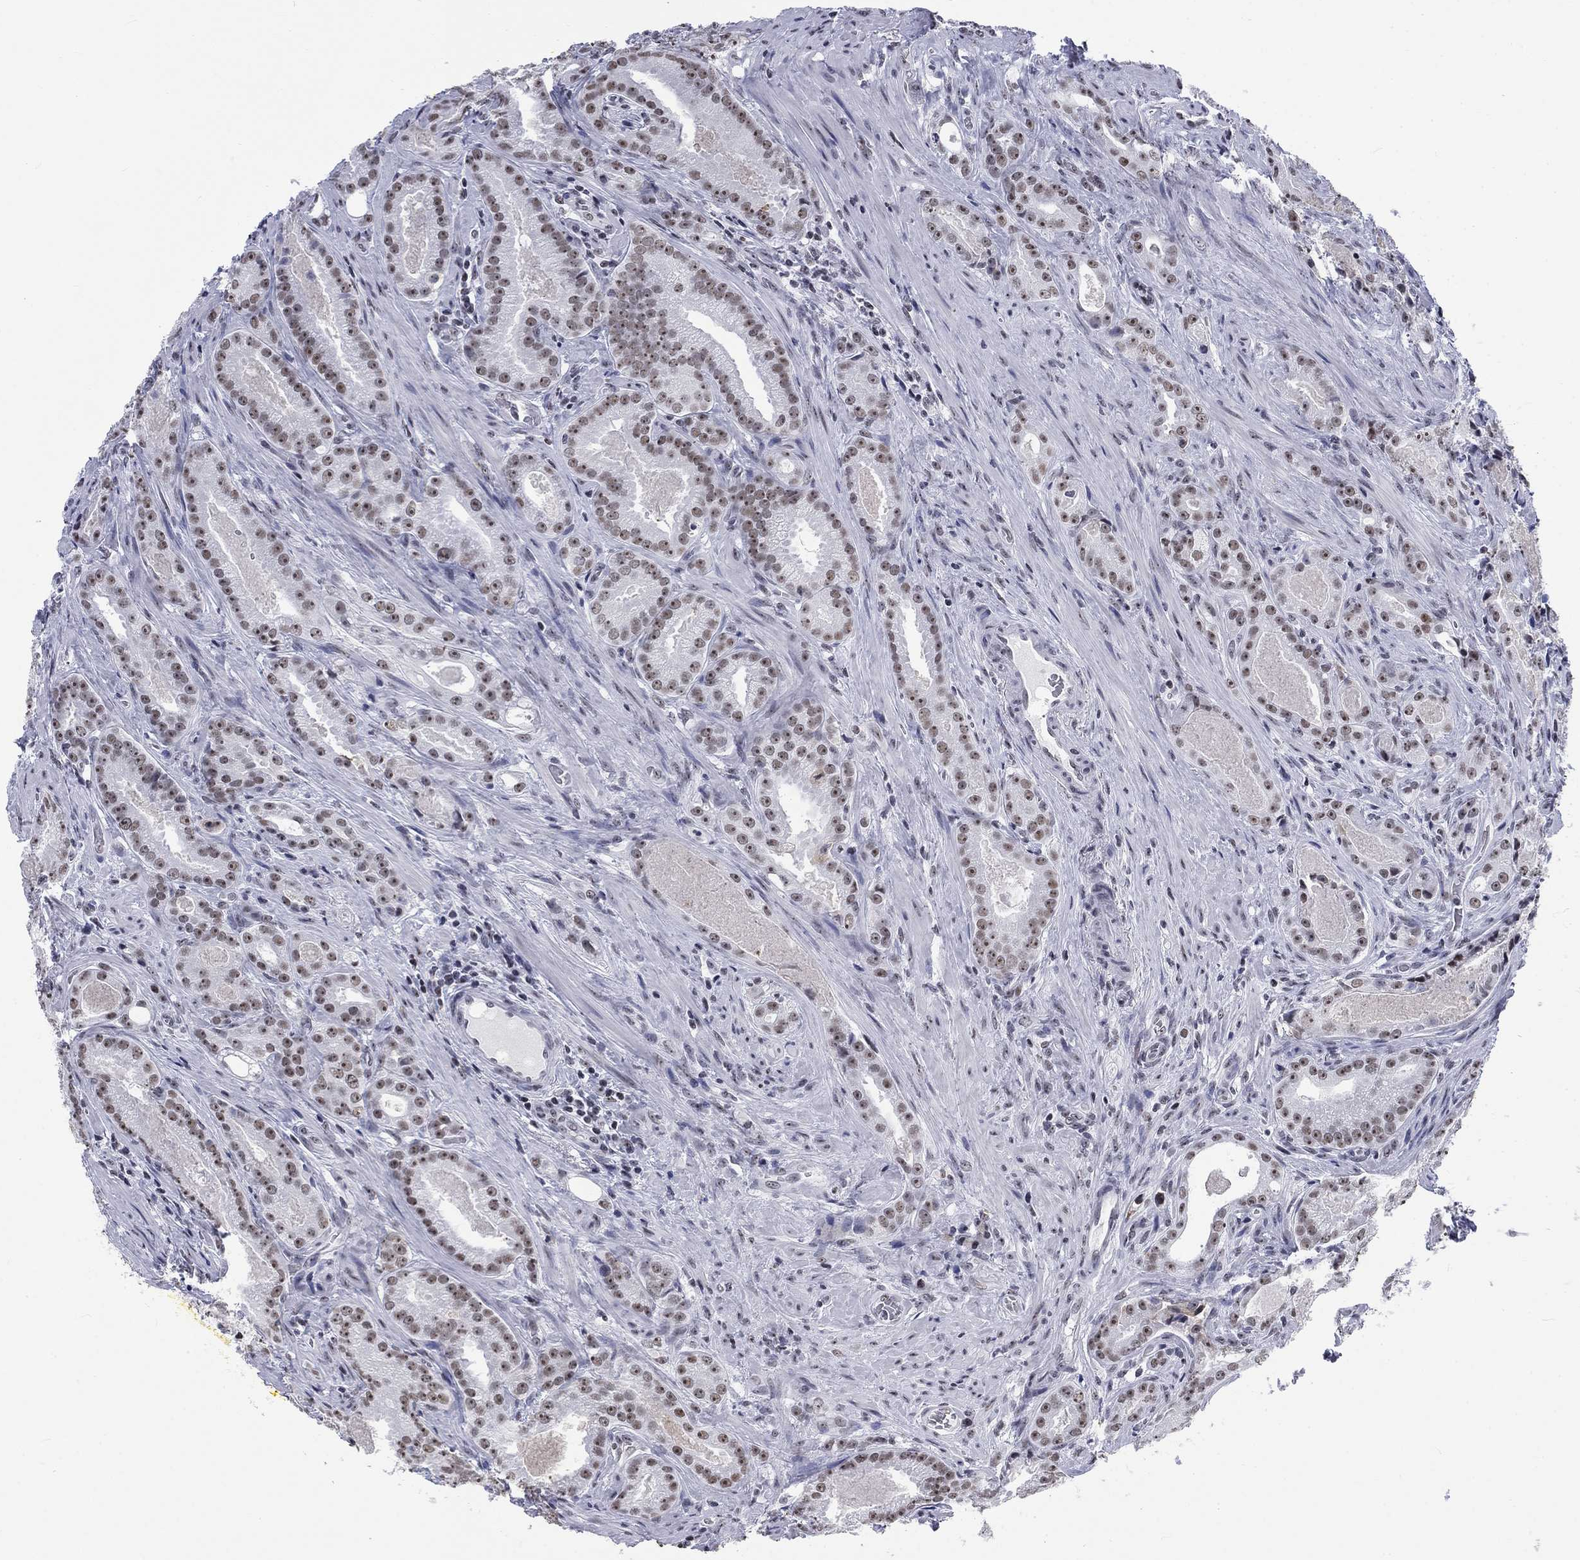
{"staining": {"intensity": "weak", "quantity": "25%-75%", "location": "nuclear"}, "tissue": "prostate cancer", "cell_type": "Tumor cells", "image_type": "cancer", "snomed": [{"axis": "morphology", "description": "Adenocarcinoma, NOS"}, {"axis": "topography", "description": "Prostate"}], "caption": "Immunohistochemistry (IHC) of prostate cancer exhibits low levels of weak nuclear expression in approximately 25%-75% of tumor cells.", "gene": "CSRNP3", "patient": {"sex": "male", "age": 61}}